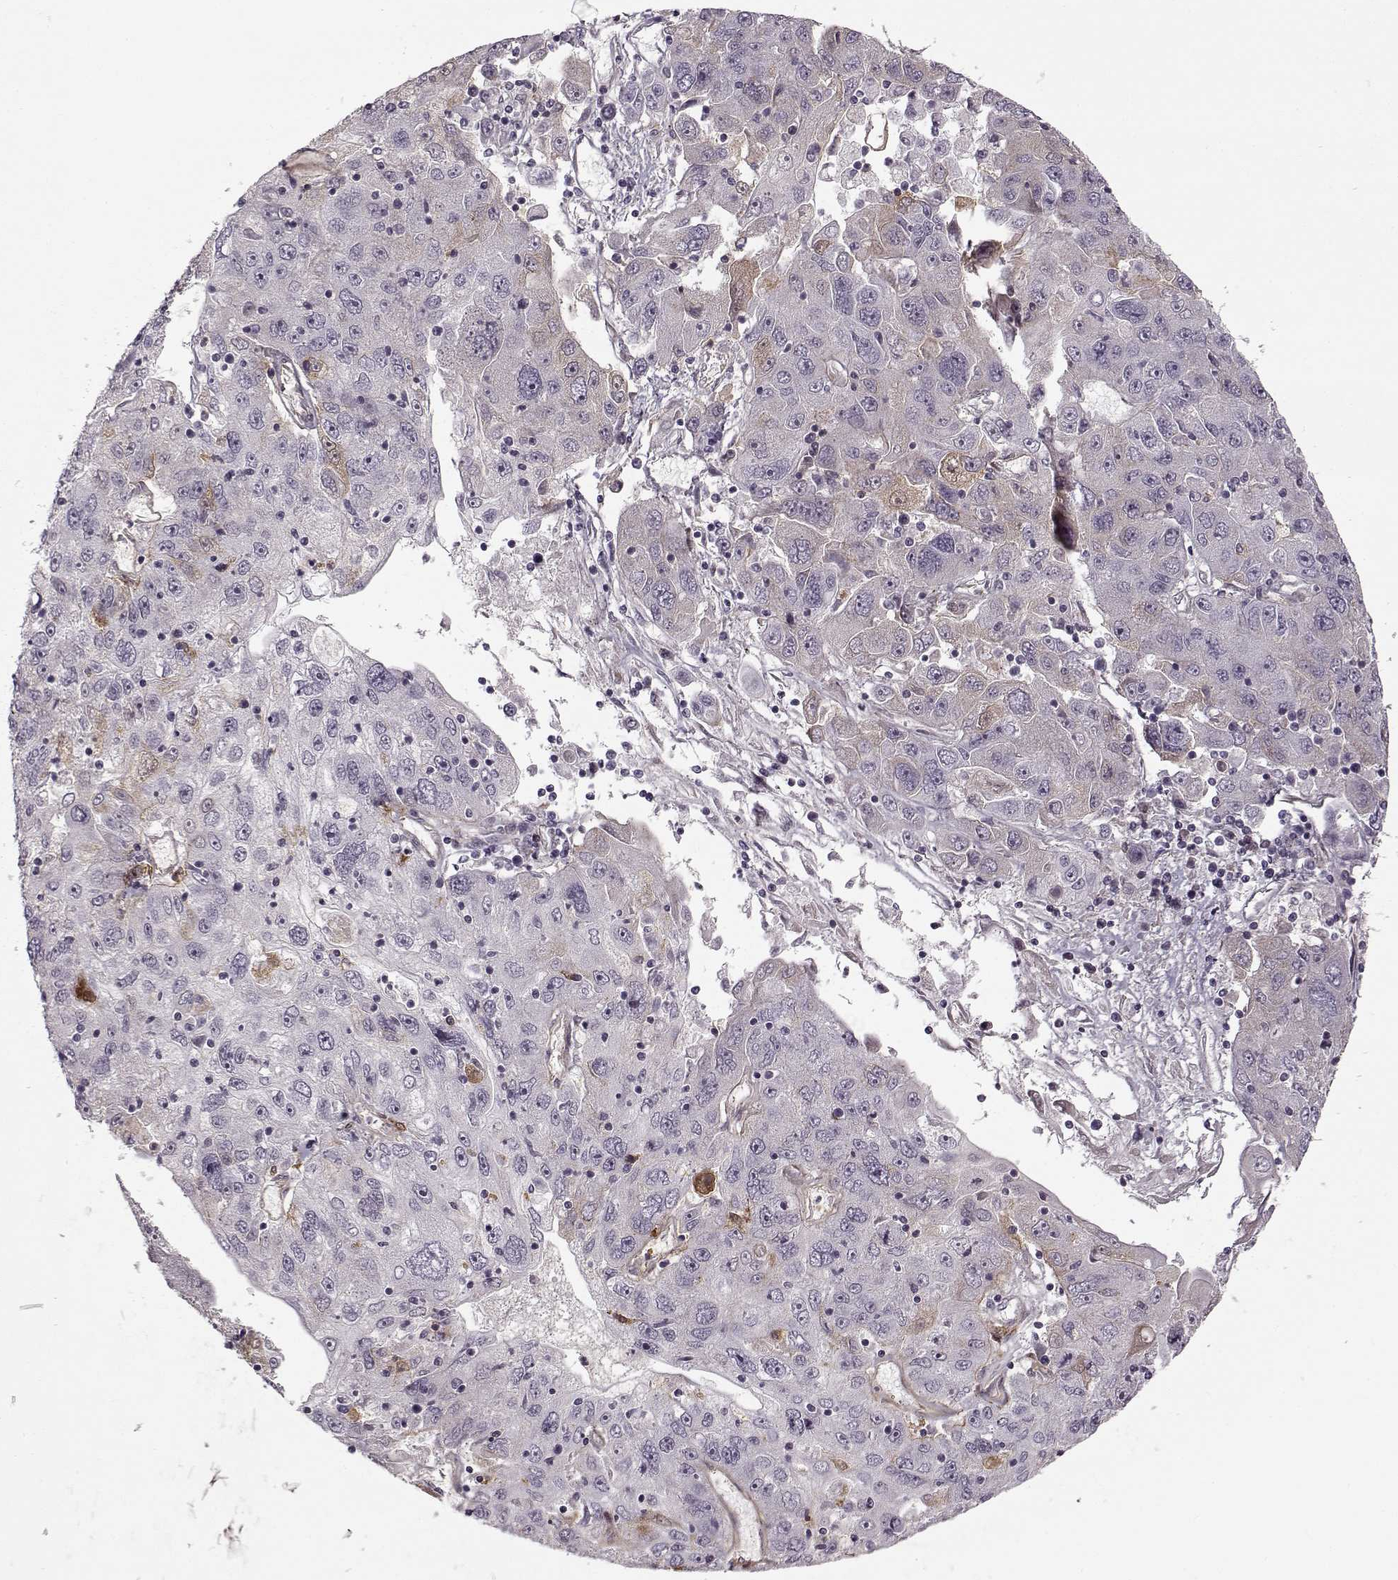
{"staining": {"intensity": "negative", "quantity": "none", "location": "none"}, "tissue": "stomach cancer", "cell_type": "Tumor cells", "image_type": "cancer", "snomed": [{"axis": "morphology", "description": "Adenocarcinoma, NOS"}, {"axis": "topography", "description": "Stomach"}], "caption": "Tumor cells are negative for brown protein staining in adenocarcinoma (stomach).", "gene": "LAMB2", "patient": {"sex": "male", "age": 56}}